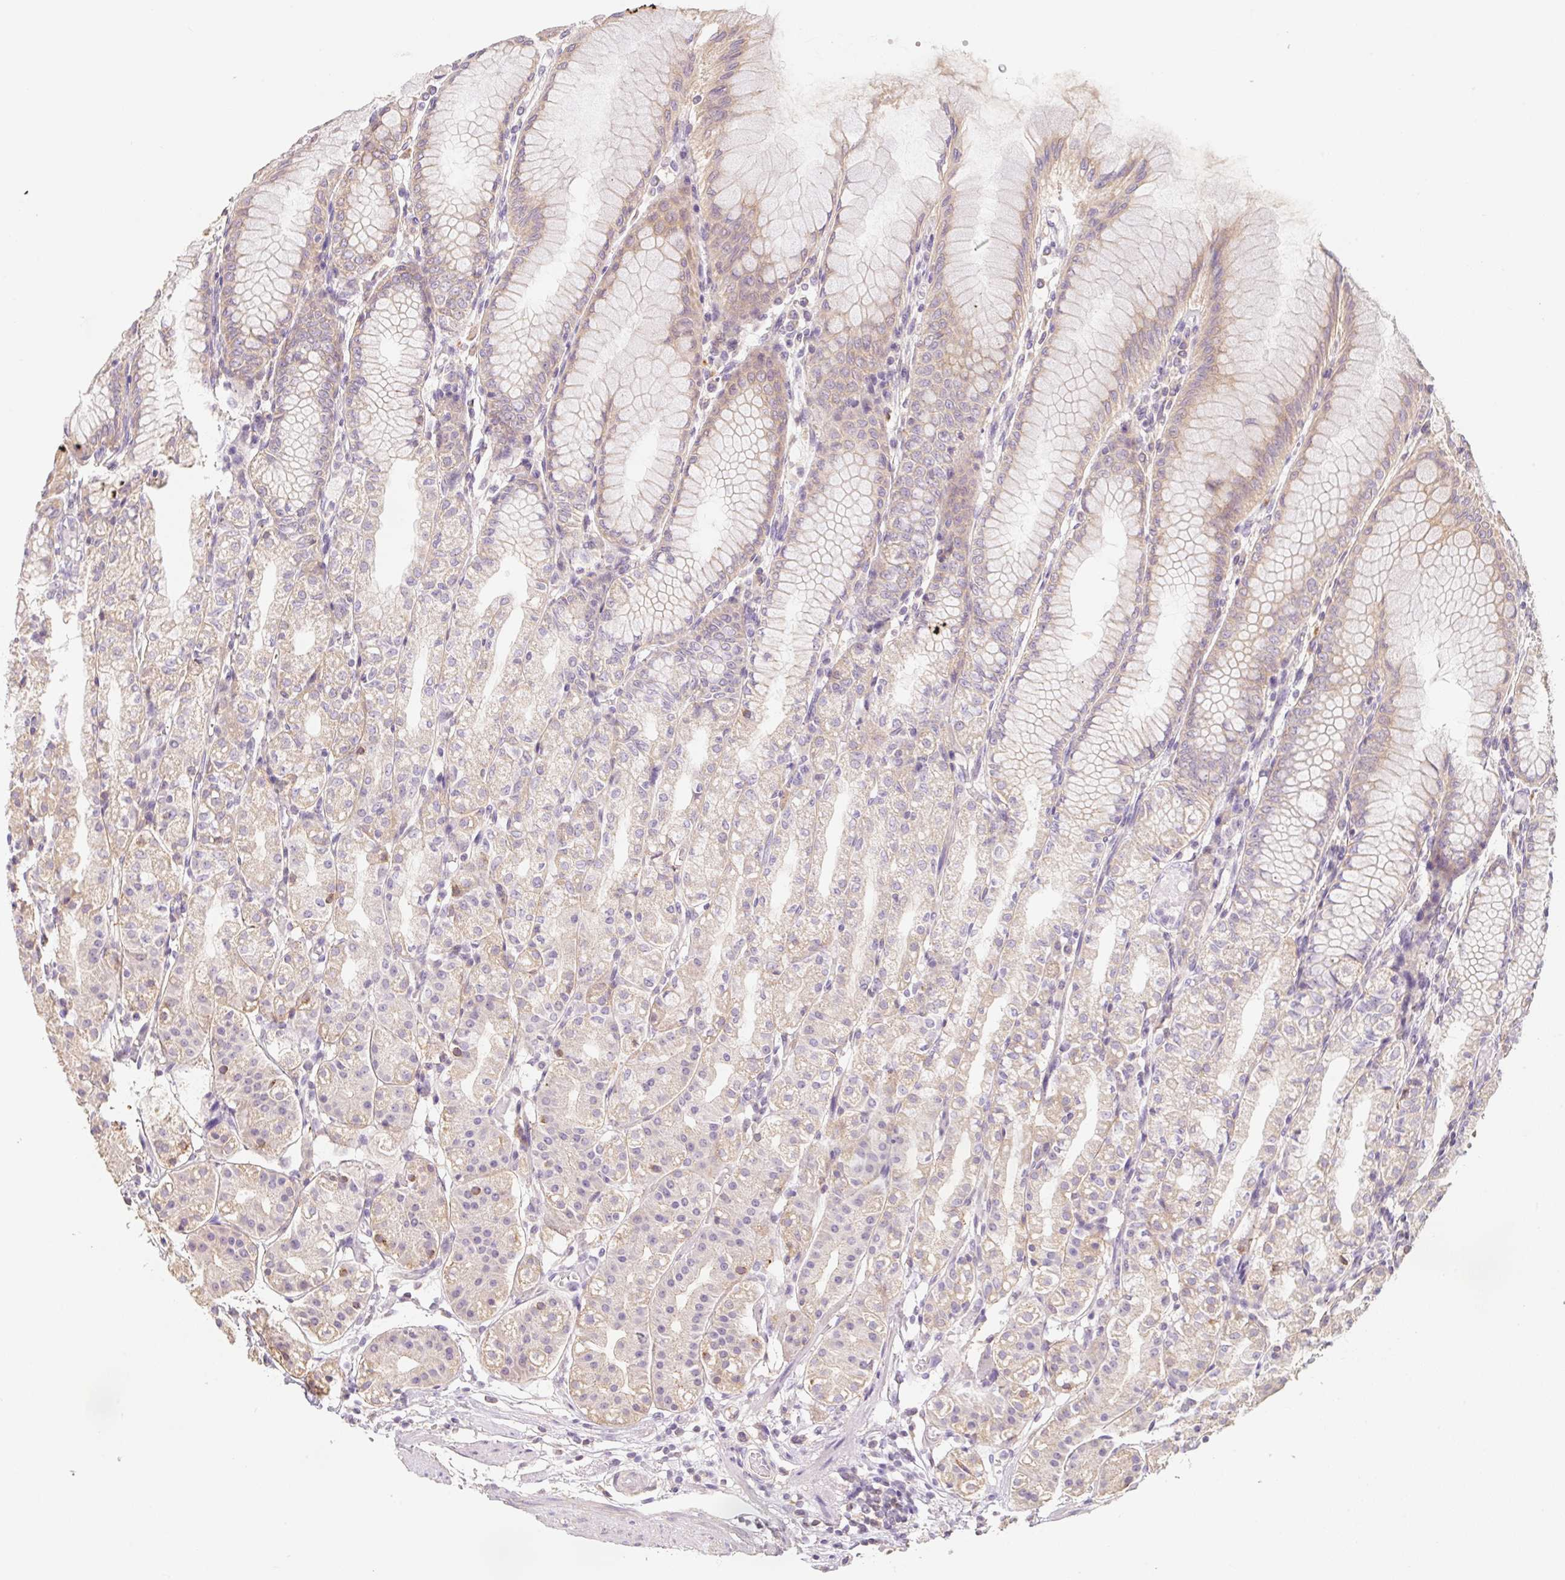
{"staining": {"intensity": "moderate", "quantity": "<25%", "location": "cytoplasmic/membranous"}, "tissue": "stomach", "cell_type": "Glandular cells", "image_type": "normal", "snomed": [{"axis": "morphology", "description": "Normal tissue, NOS"}, {"axis": "topography", "description": "Stomach"}], "caption": "Protein analysis of benign stomach demonstrates moderate cytoplasmic/membranous expression in approximately <25% of glandular cells.", "gene": "MIA2", "patient": {"sex": "female", "age": 57}}